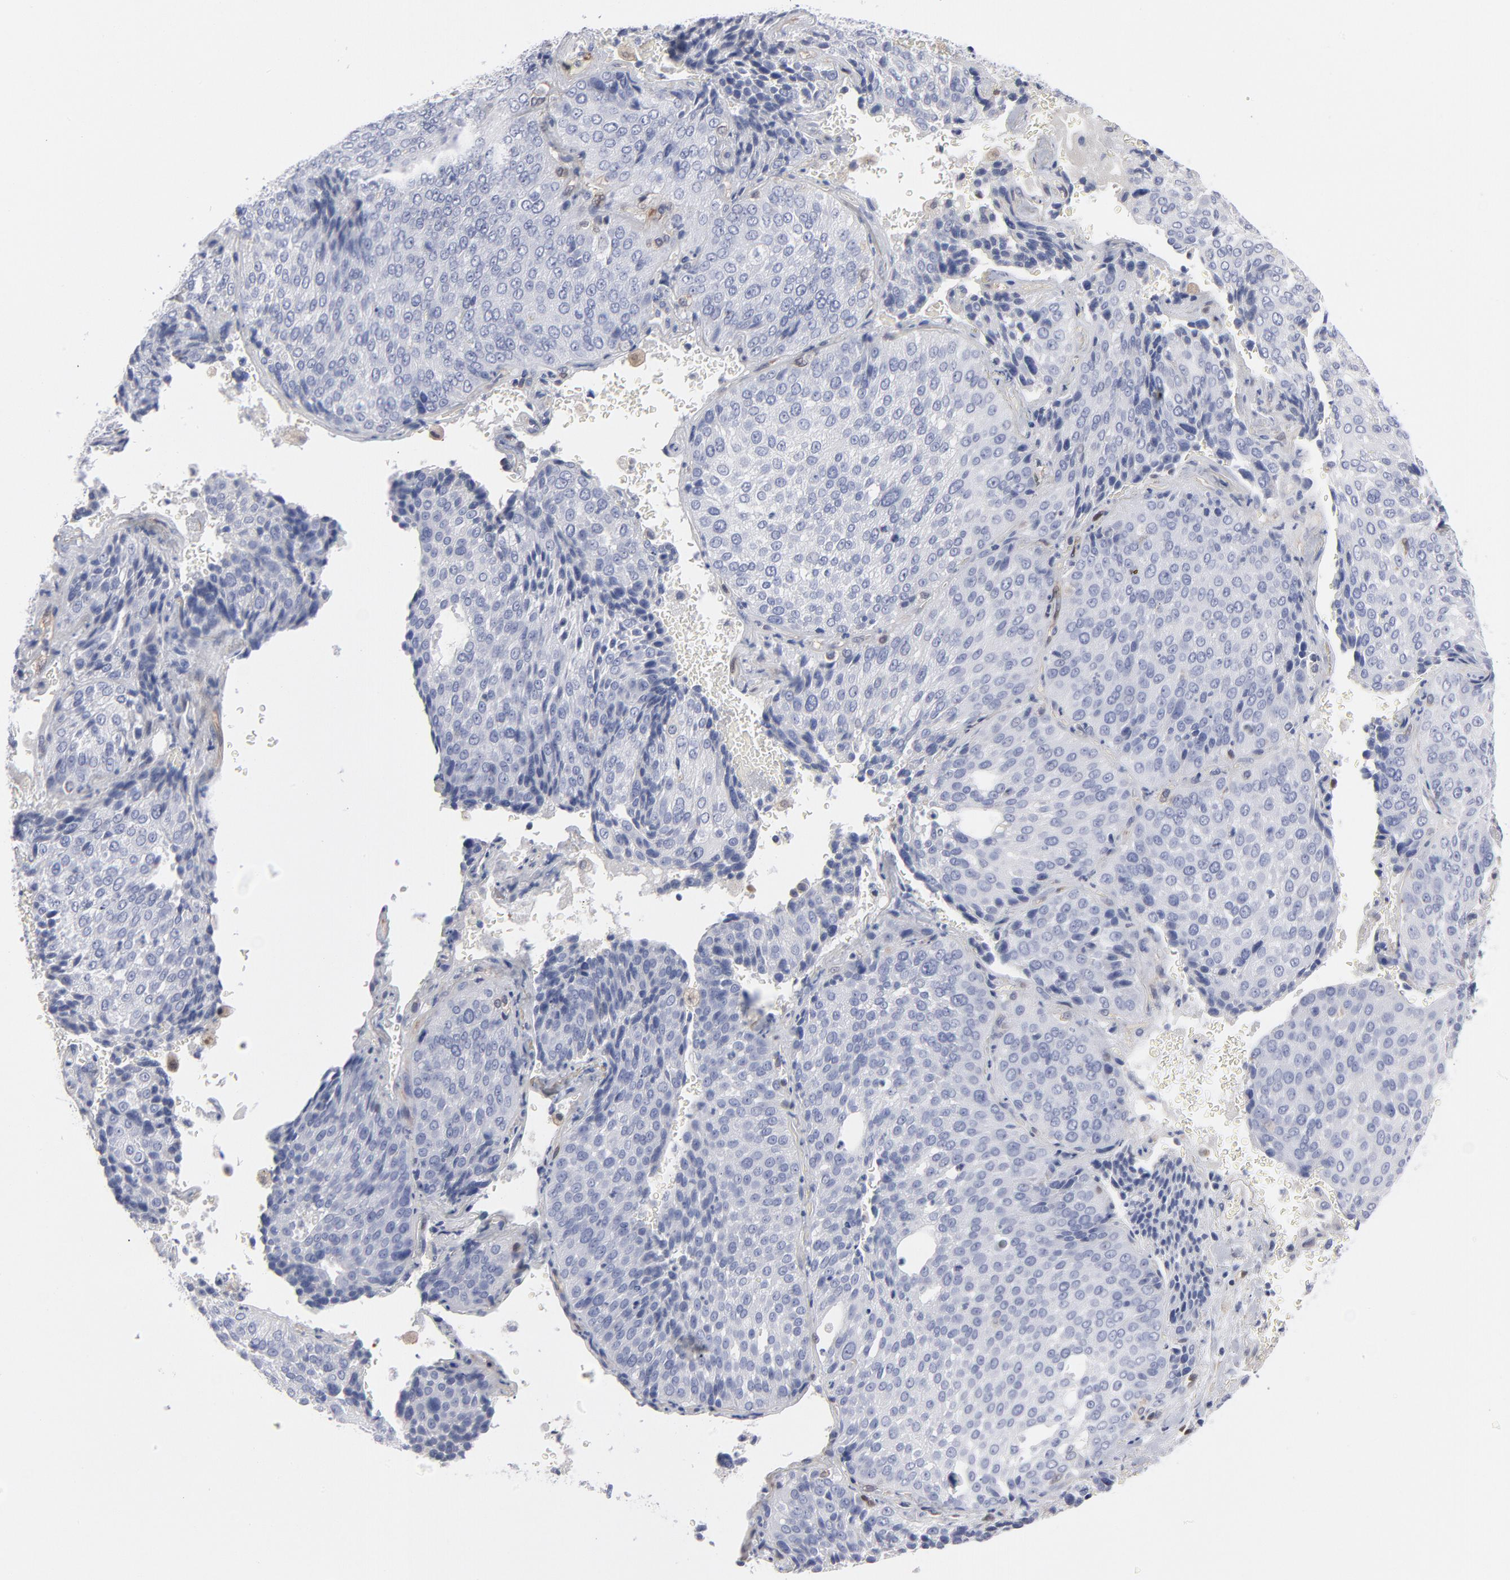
{"staining": {"intensity": "negative", "quantity": "none", "location": "none"}, "tissue": "lung cancer", "cell_type": "Tumor cells", "image_type": "cancer", "snomed": [{"axis": "morphology", "description": "Squamous cell carcinoma, NOS"}, {"axis": "topography", "description": "Lung"}], "caption": "Tumor cells are negative for brown protein staining in lung squamous cell carcinoma.", "gene": "ARRB1", "patient": {"sex": "male", "age": 54}}